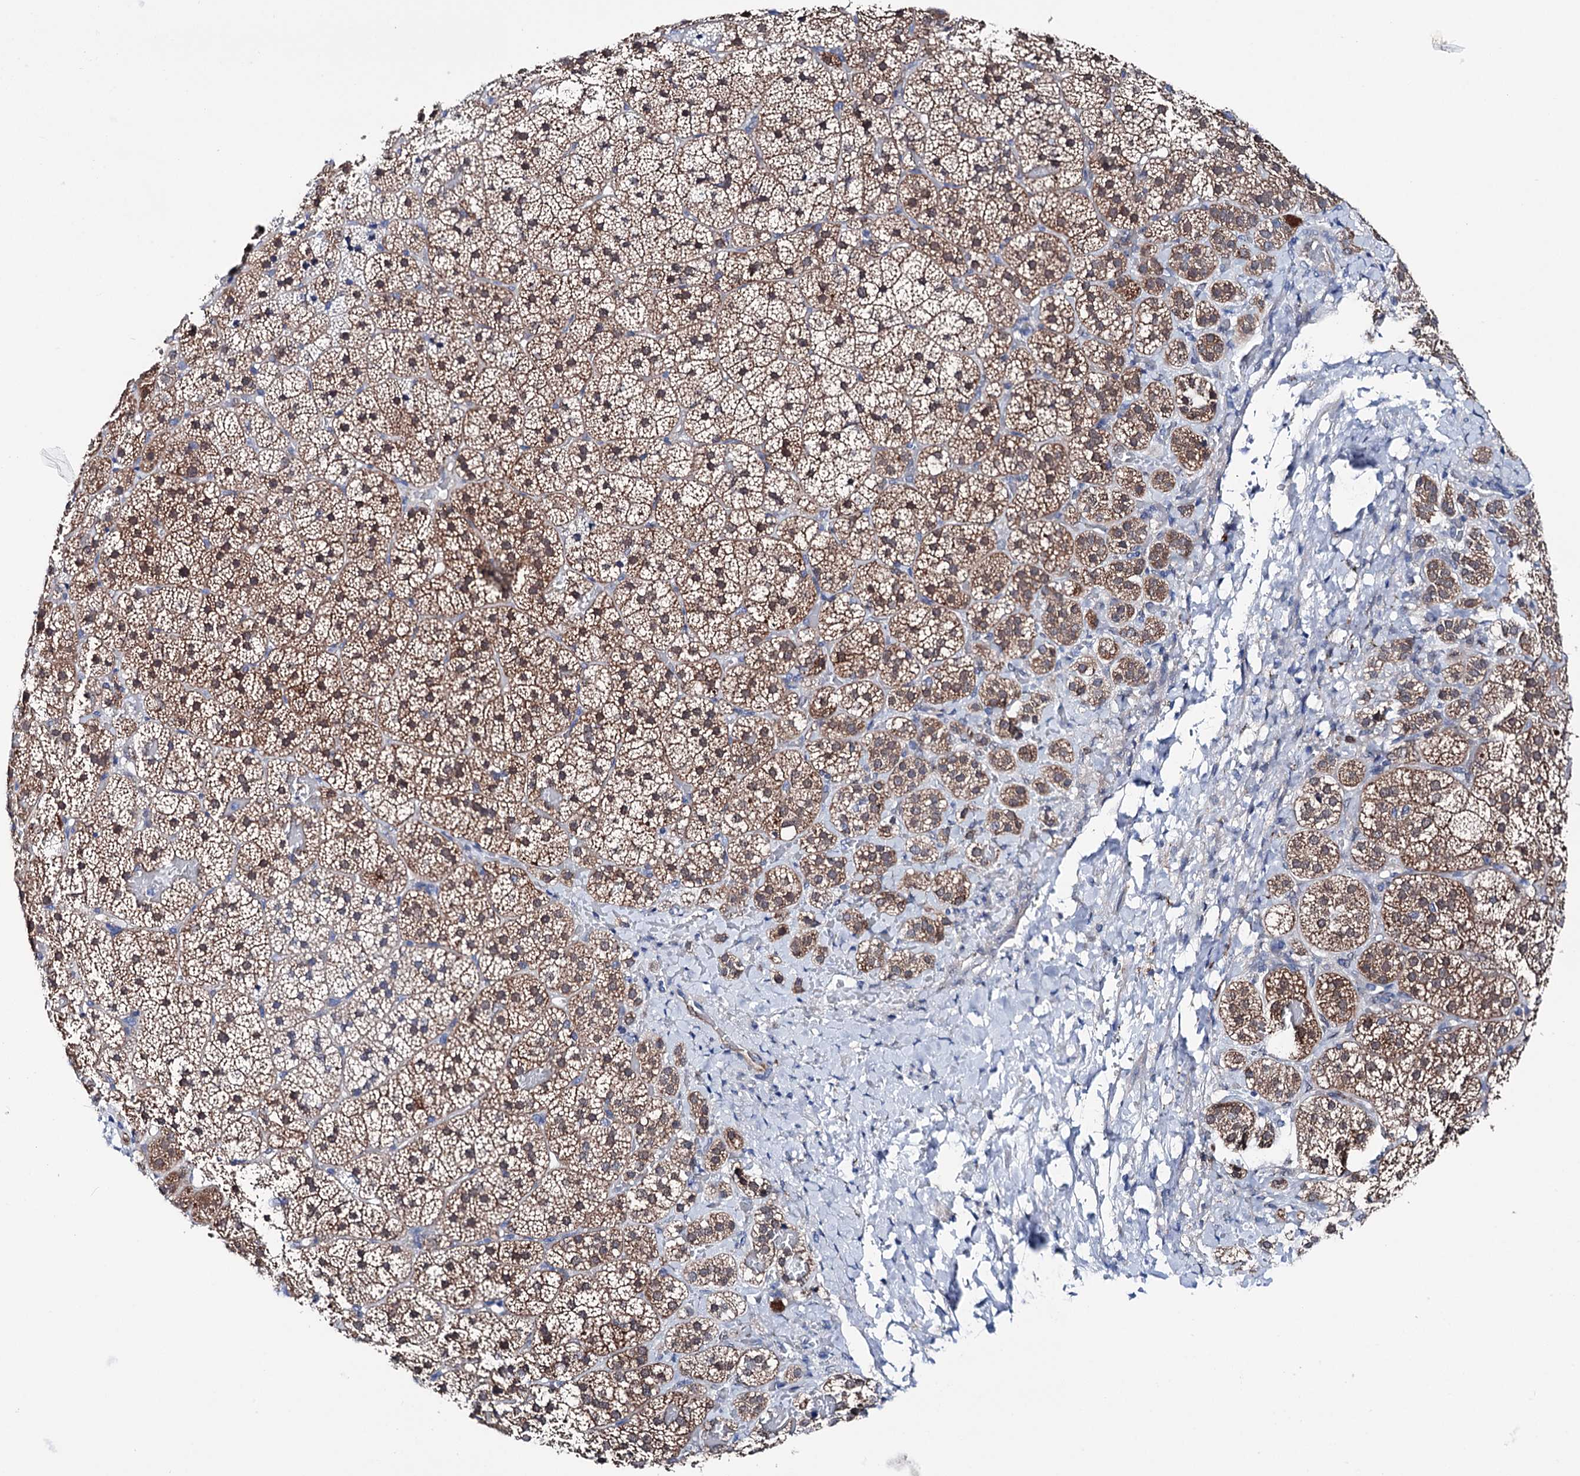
{"staining": {"intensity": "strong", "quantity": "25%-75%", "location": "cytoplasmic/membranous"}, "tissue": "adrenal gland", "cell_type": "Glandular cells", "image_type": "normal", "snomed": [{"axis": "morphology", "description": "Normal tissue, NOS"}, {"axis": "topography", "description": "Adrenal gland"}], "caption": "Immunohistochemical staining of benign adrenal gland shows strong cytoplasmic/membranous protein expression in approximately 25%-75% of glandular cells.", "gene": "SHROOM1", "patient": {"sex": "female", "age": 44}}